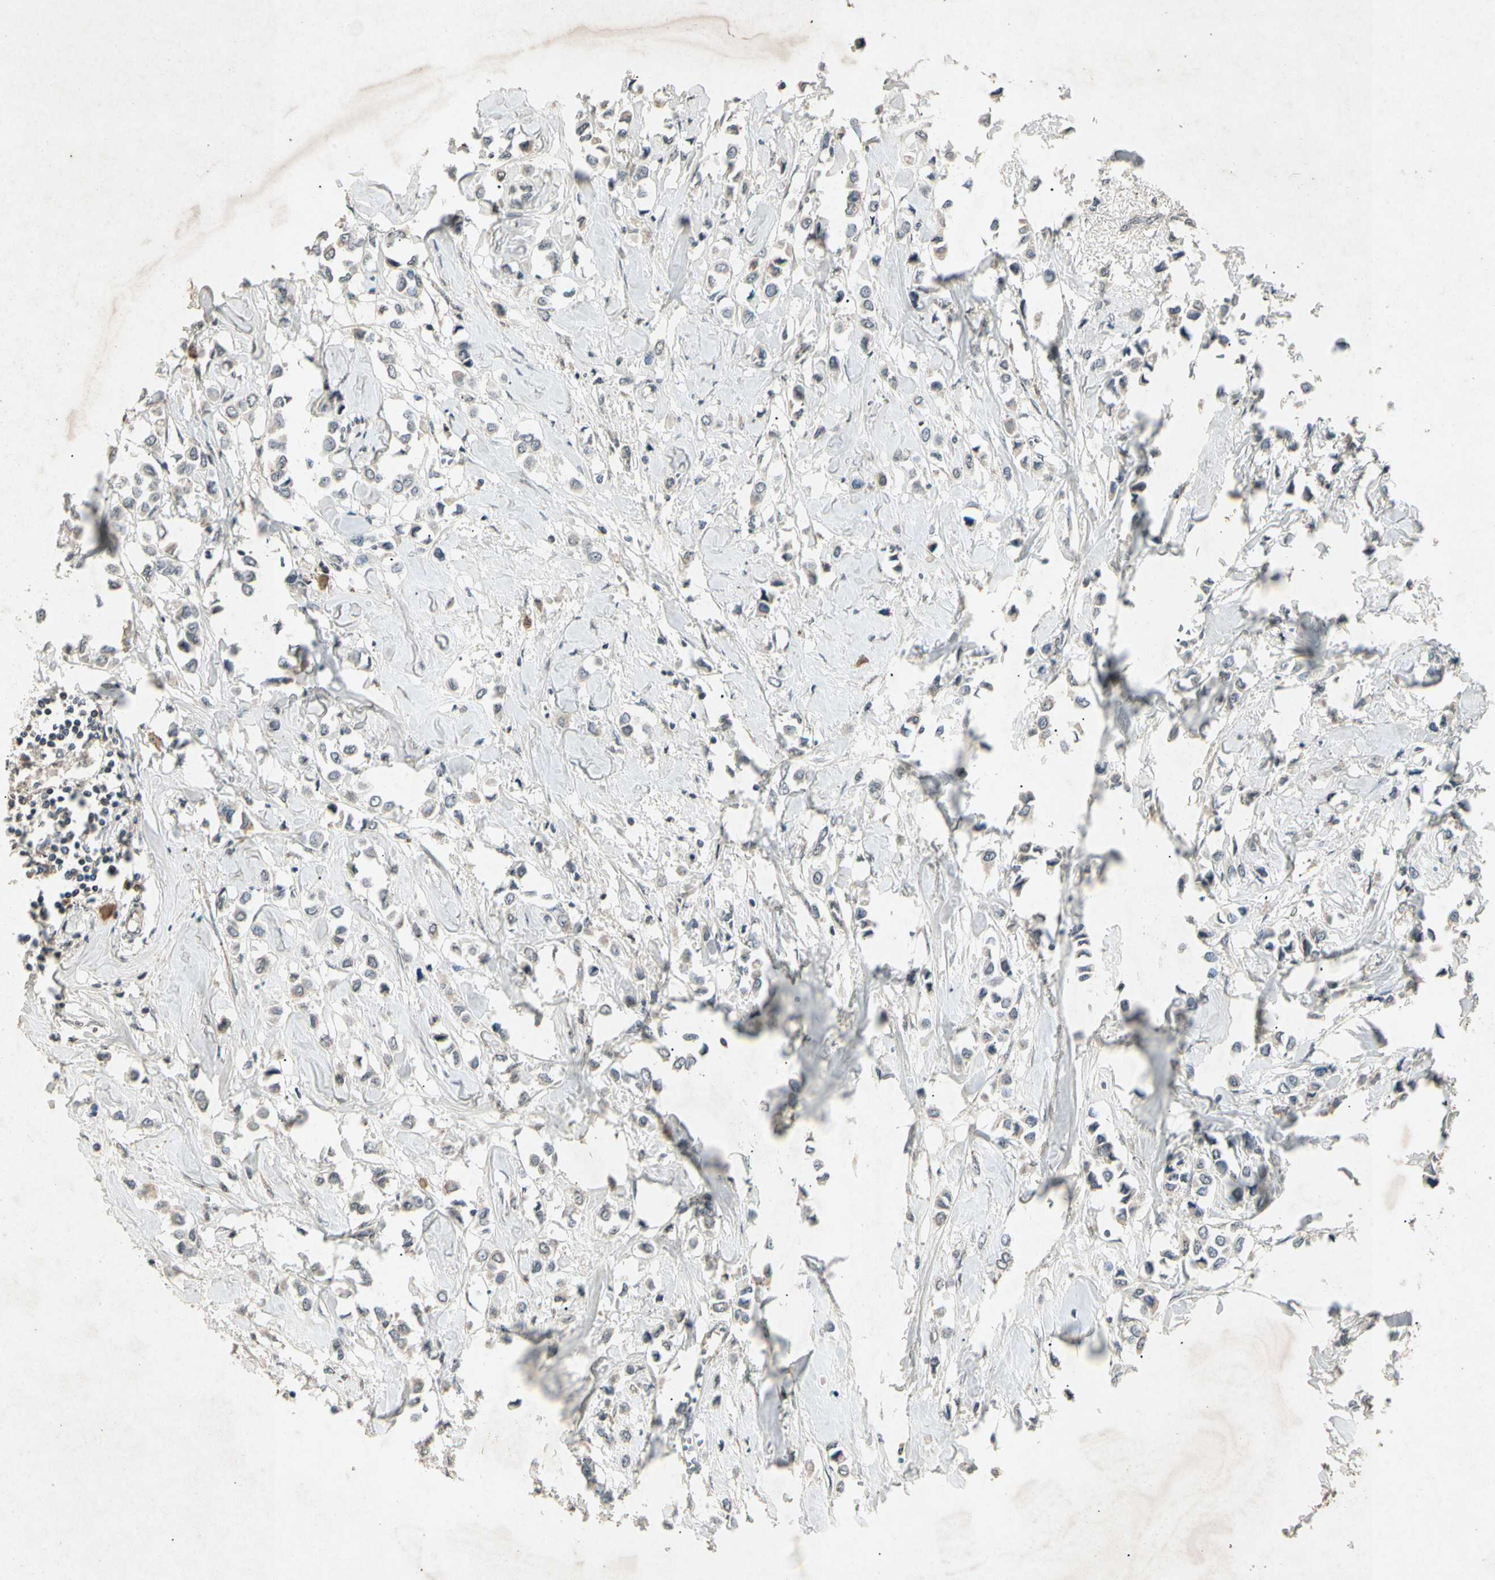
{"staining": {"intensity": "negative", "quantity": "none", "location": "none"}, "tissue": "breast cancer", "cell_type": "Tumor cells", "image_type": "cancer", "snomed": [{"axis": "morphology", "description": "Lobular carcinoma"}, {"axis": "topography", "description": "Breast"}], "caption": "The histopathology image reveals no significant positivity in tumor cells of breast cancer (lobular carcinoma). Nuclei are stained in blue.", "gene": "CP", "patient": {"sex": "female", "age": 51}}